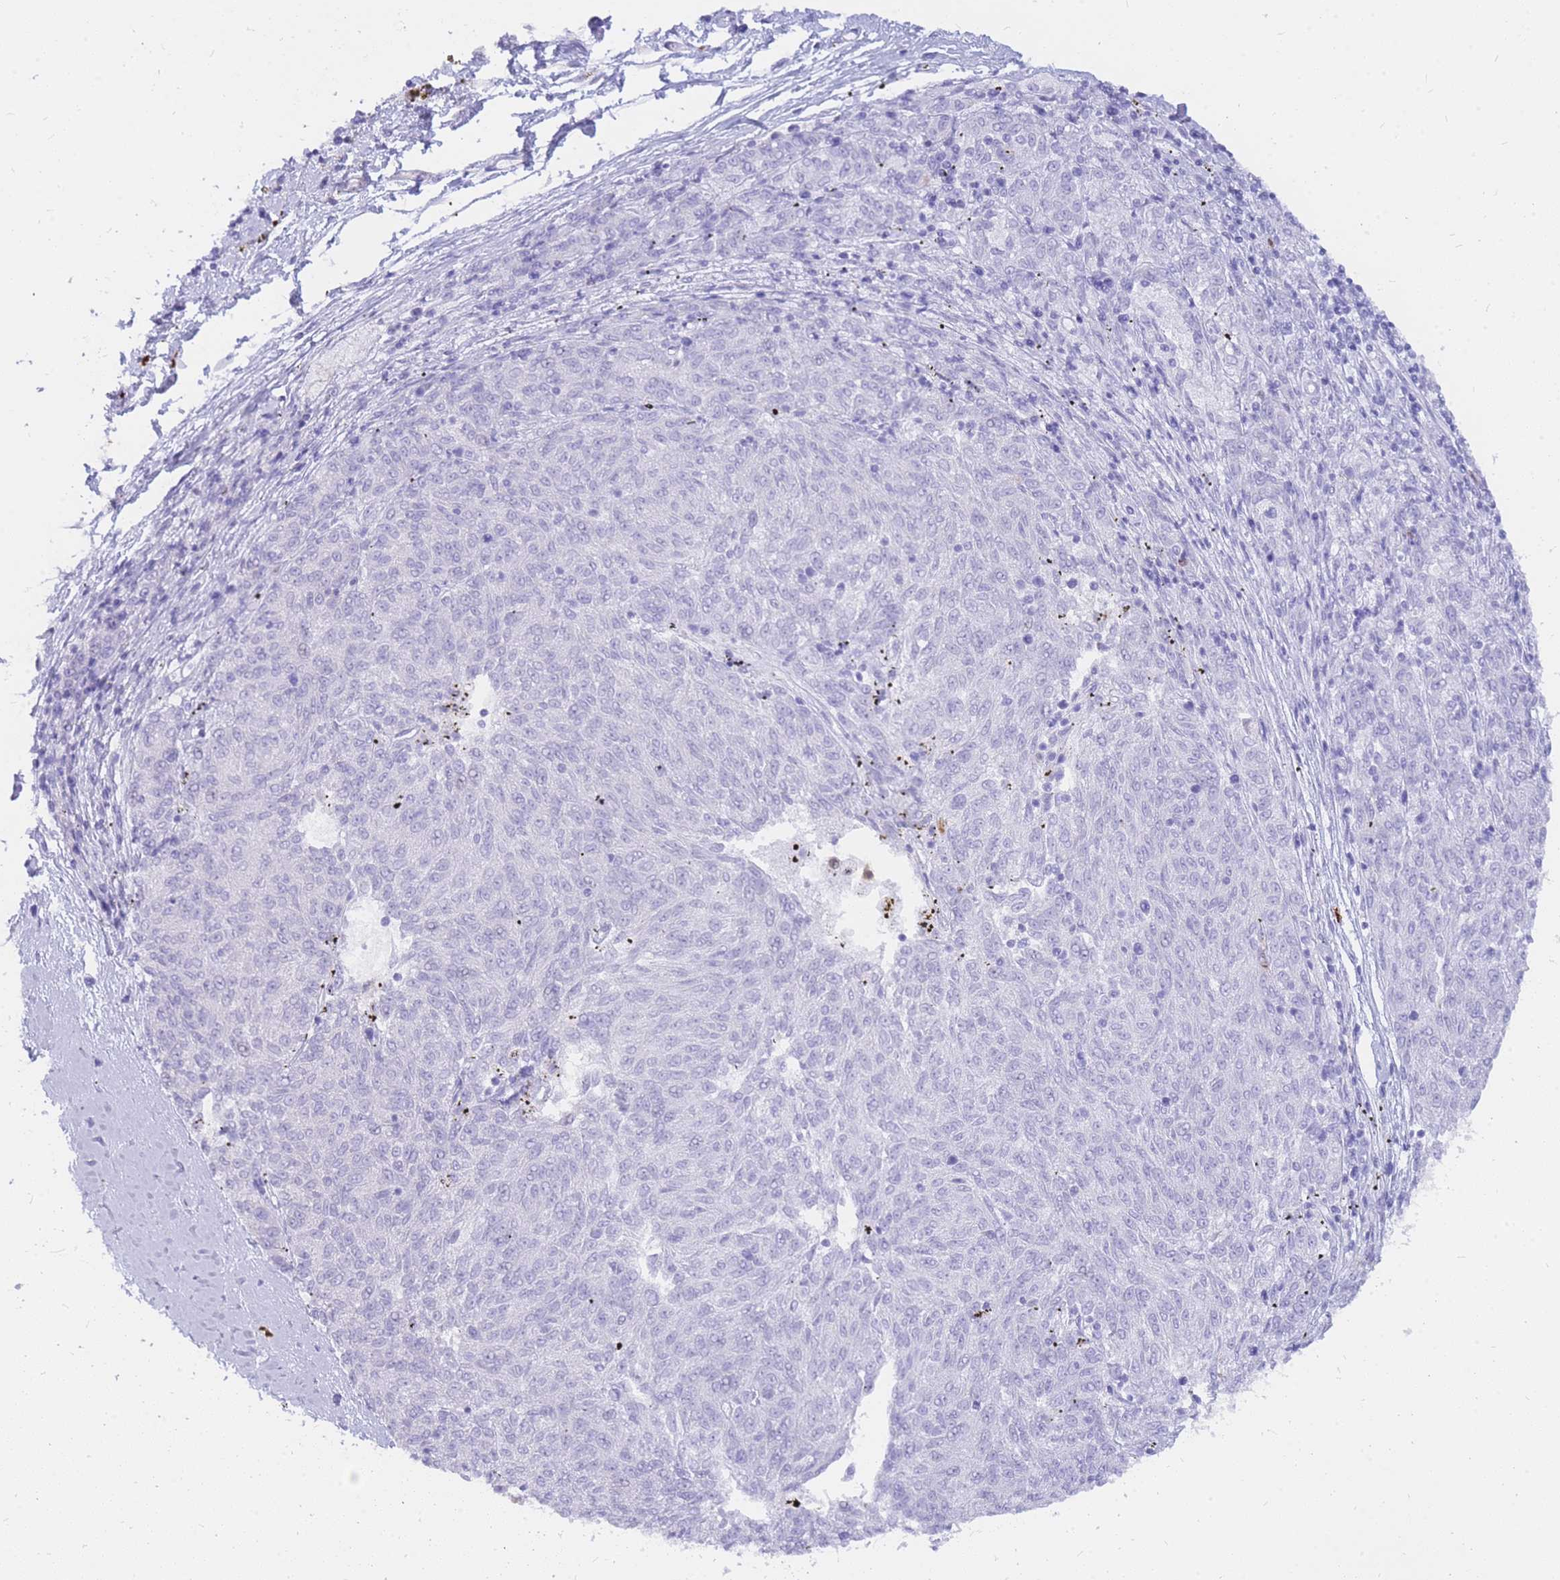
{"staining": {"intensity": "negative", "quantity": "none", "location": "none"}, "tissue": "melanoma", "cell_type": "Tumor cells", "image_type": "cancer", "snomed": [{"axis": "morphology", "description": "Malignant melanoma, NOS"}, {"axis": "topography", "description": "Skin"}], "caption": "The IHC micrograph has no significant staining in tumor cells of malignant melanoma tissue.", "gene": "HERC1", "patient": {"sex": "female", "age": 72}}